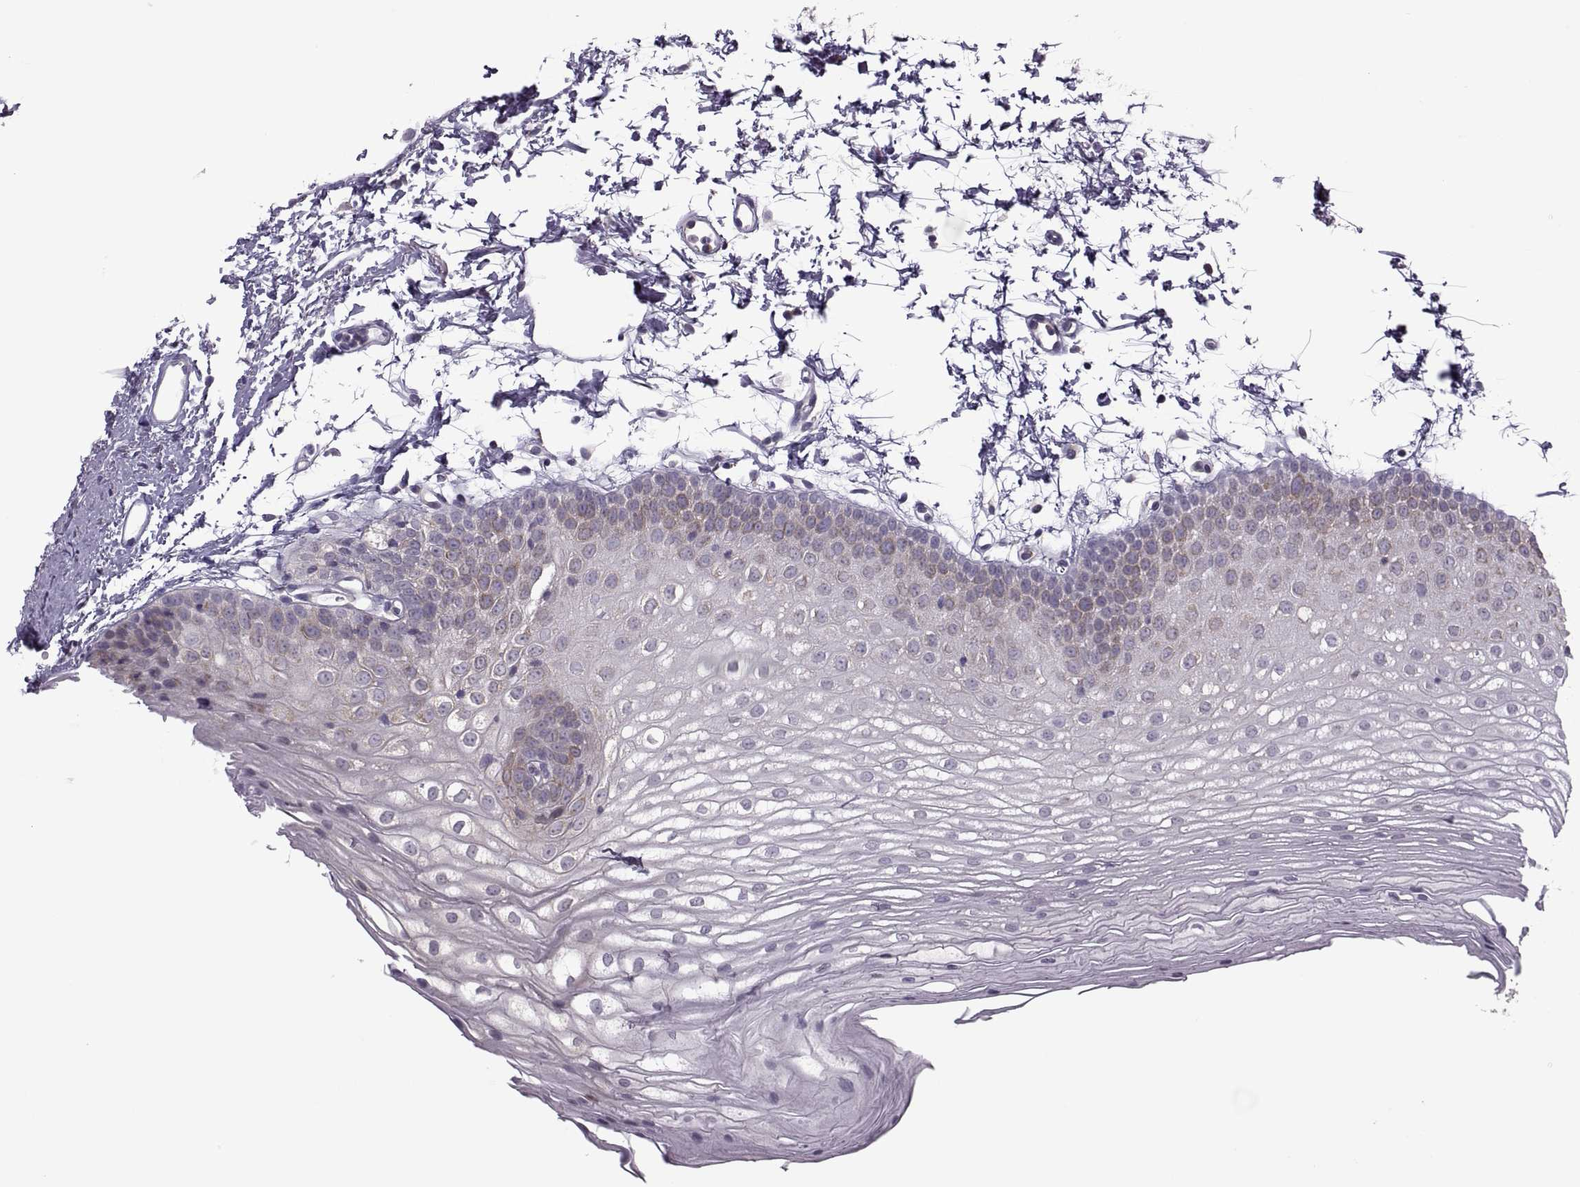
{"staining": {"intensity": "weak", "quantity": "<25%", "location": "cytoplasmic/membranous"}, "tissue": "oral mucosa", "cell_type": "Squamous epithelial cells", "image_type": "normal", "snomed": [{"axis": "morphology", "description": "Normal tissue, NOS"}, {"axis": "topography", "description": "Oral tissue"}], "caption": "An image of oral mucosa stained for a protein exhibits no brown staining in squamous epithelial cells. (IHC, brightfield microscopy, high magnification).", "gene": "PABPC1", "patient": {"sex": "male", "age": 72}}